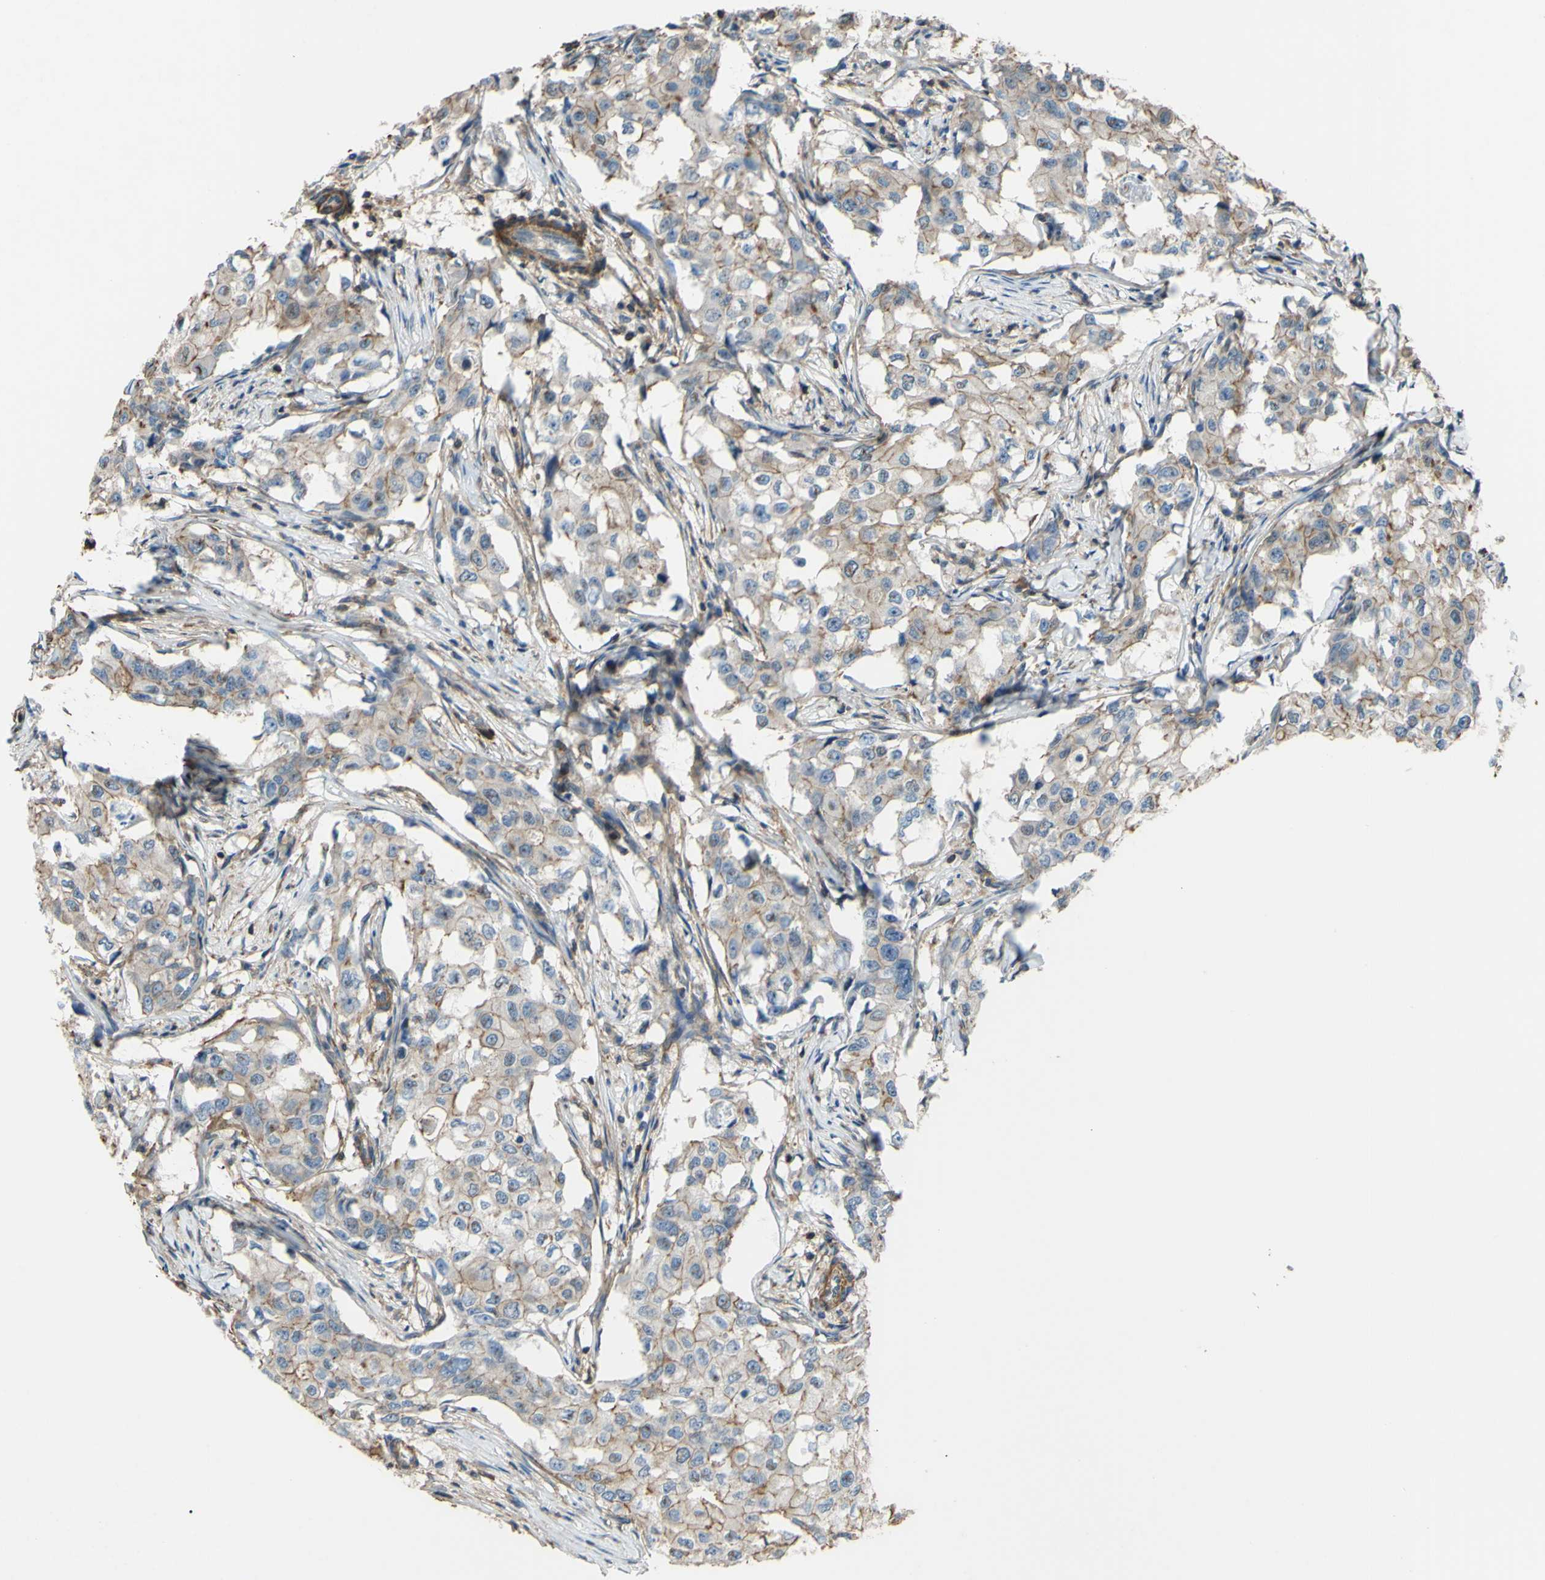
{"staining": {"intensity": "moderate", "quantity": "25%-75%", "location": "cytoplasmic/membranous"}, "tissue": "breast cancer", "cell_type": "Tumor cells", "image_type": "cancer", "snomed": [{"axis": "morphology", "description": "Duct carcinoma"}, {"axis": "topography", "description": "Breast"}], "caption": "Protein analysis of breast cancer (infiltrating ductal carcinoma) tissue displays moderate cytoplasmic/membranous staining in about 25%-75% of tumor cells.", "gene": "ADD3", "patient": {"sex": "female", "age": 27}}